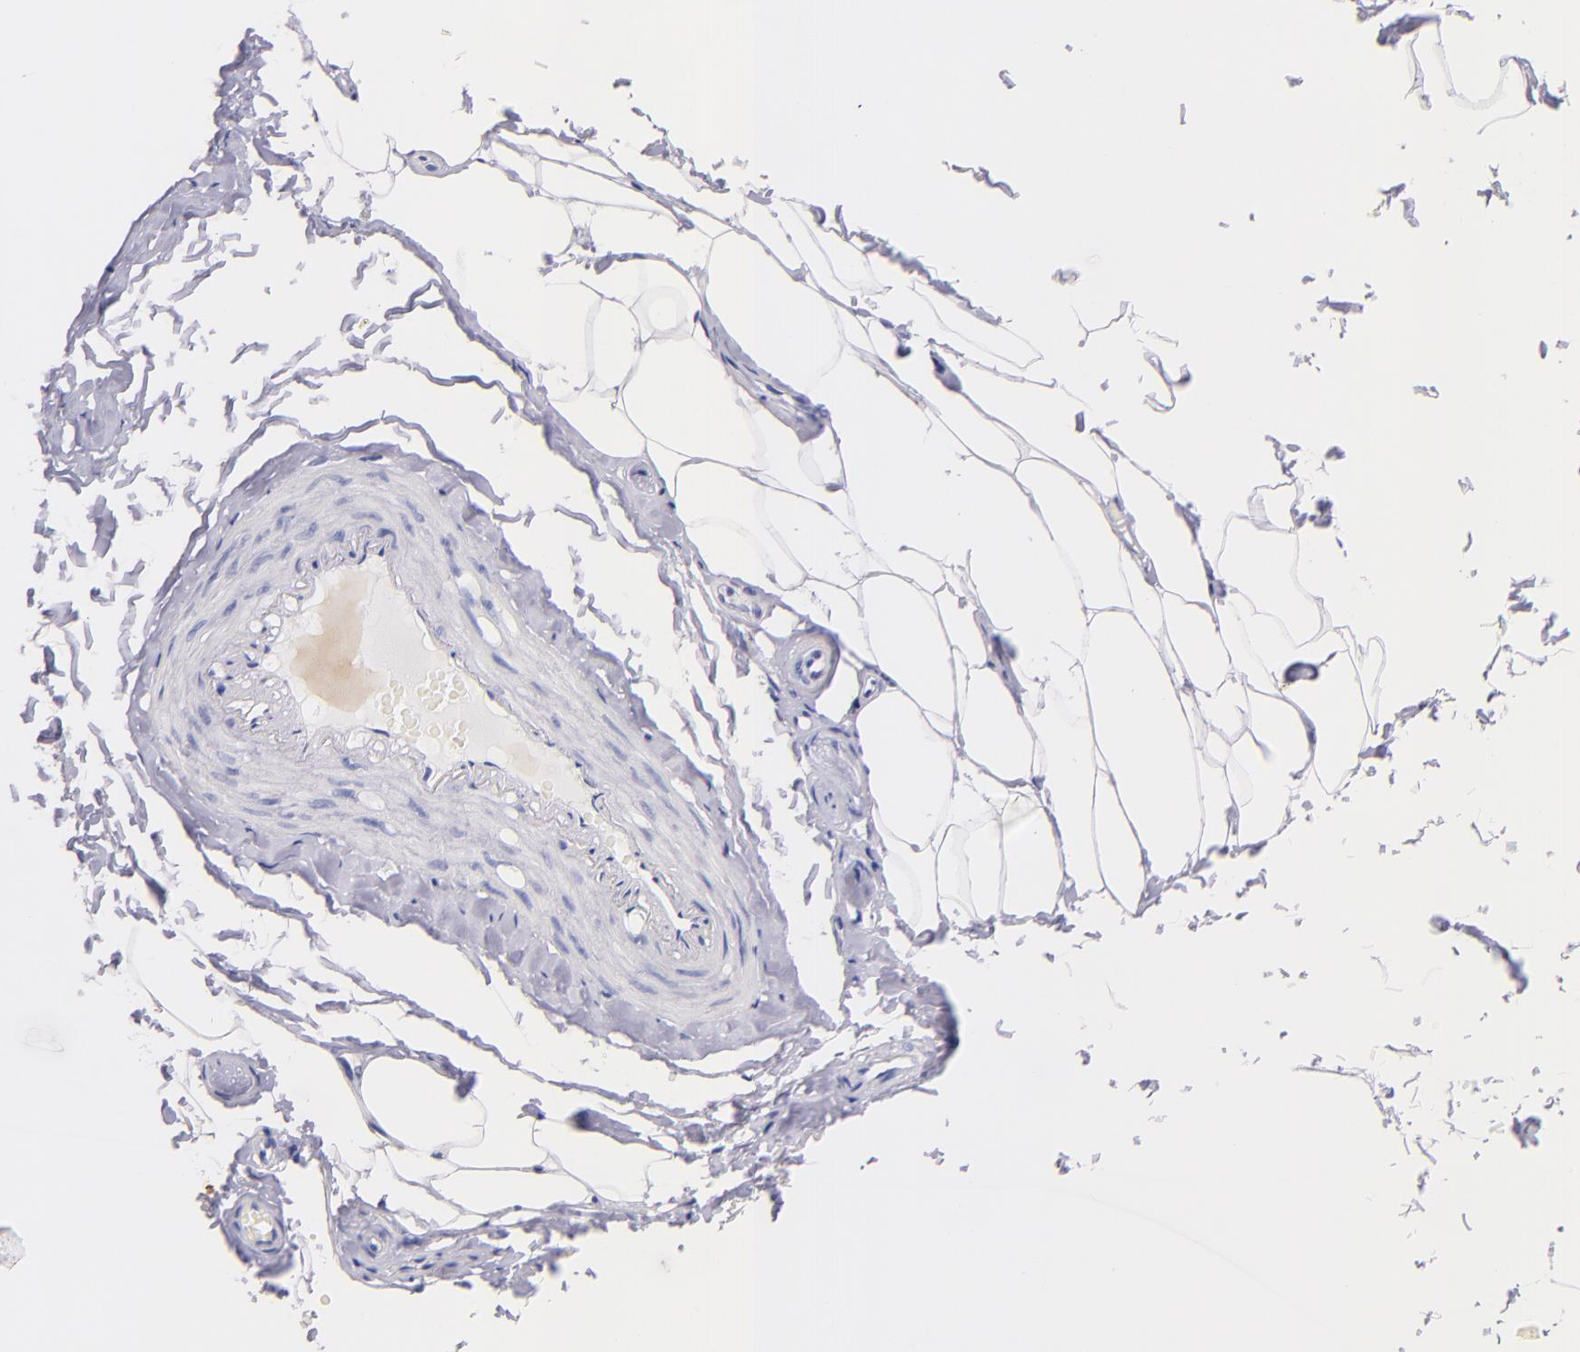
{"staining": {"intensity": "negative", "quantity": "none", "location": "none"}, "tissue": "adipose tissue", "cell_type": "Adipocytes", "image_type": "normal", "snomed": [{"axis": "morphology", "description": "Normal tissue, NOS"}, {"axis": "topography", "description": "Soft tissue"}, {"axis": "topography", "description": "Peripheral nerve tissue"}], "caption": "This is an immunohistochemistry (IHC) histopathology image of benign human adipose tissue. There is no positivity in adipocytes.", "gene": "SPN", "patient": {"sex": "female", "age": 68}}